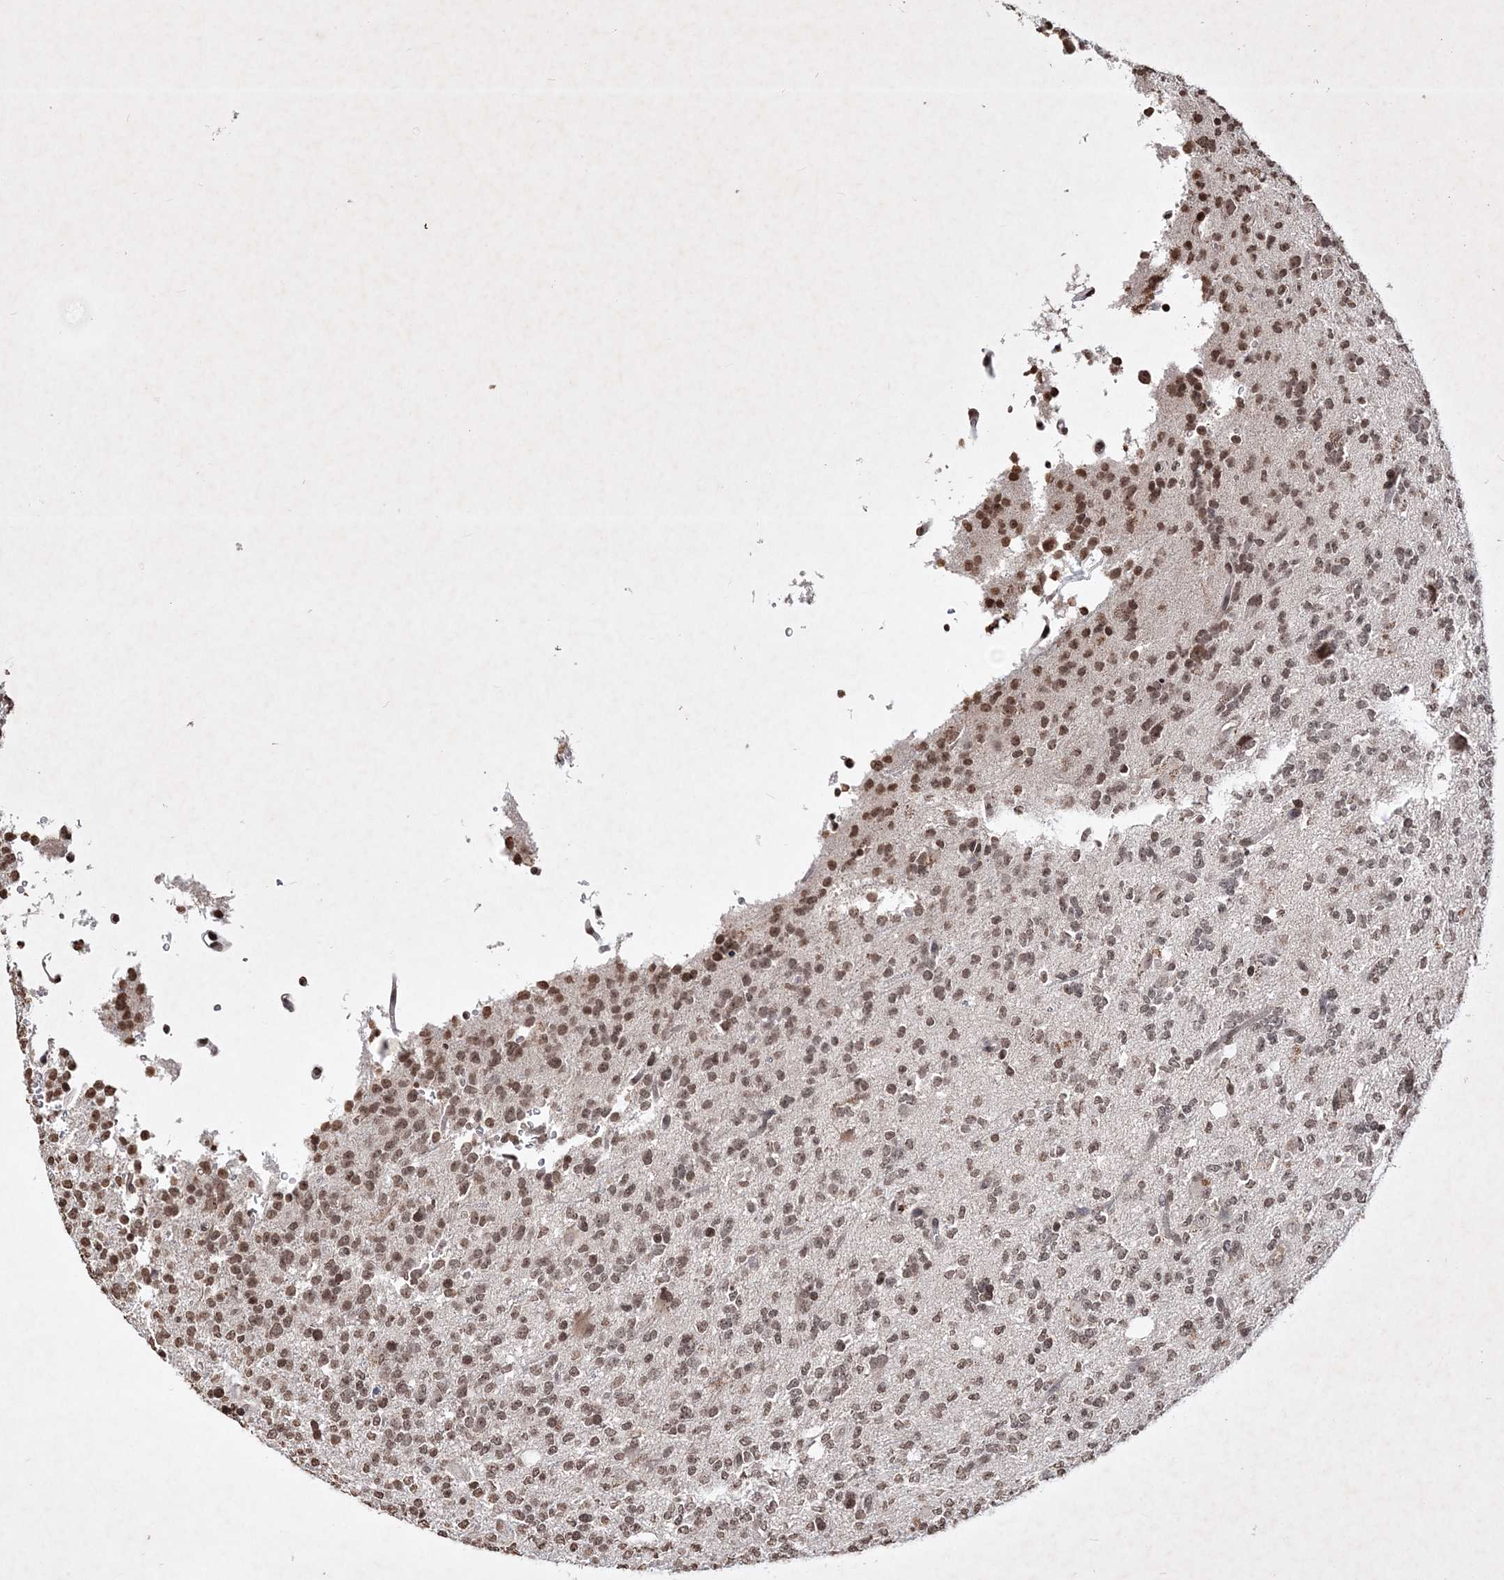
{"staining": {"intensity": "moderate", "quantity": ">75%", "location": "nuclear"}, "tissue": "glioma", "cell_type": "Tumor cells", "image_type": "cancer", "snomed": [{"axis": "morphology", "description": "Glioma, malignant, High grade"}, {"axis": "topography", "description": "Brain"}], "caption": "Immunohistochemistry of human malignant glioma (high-grade) demonstrates medium levels of moderate nuclear positivity in about >75% of tumor cells.", "gene": "SOWAHB", "patient": {"sex": "female", "age": 62}}